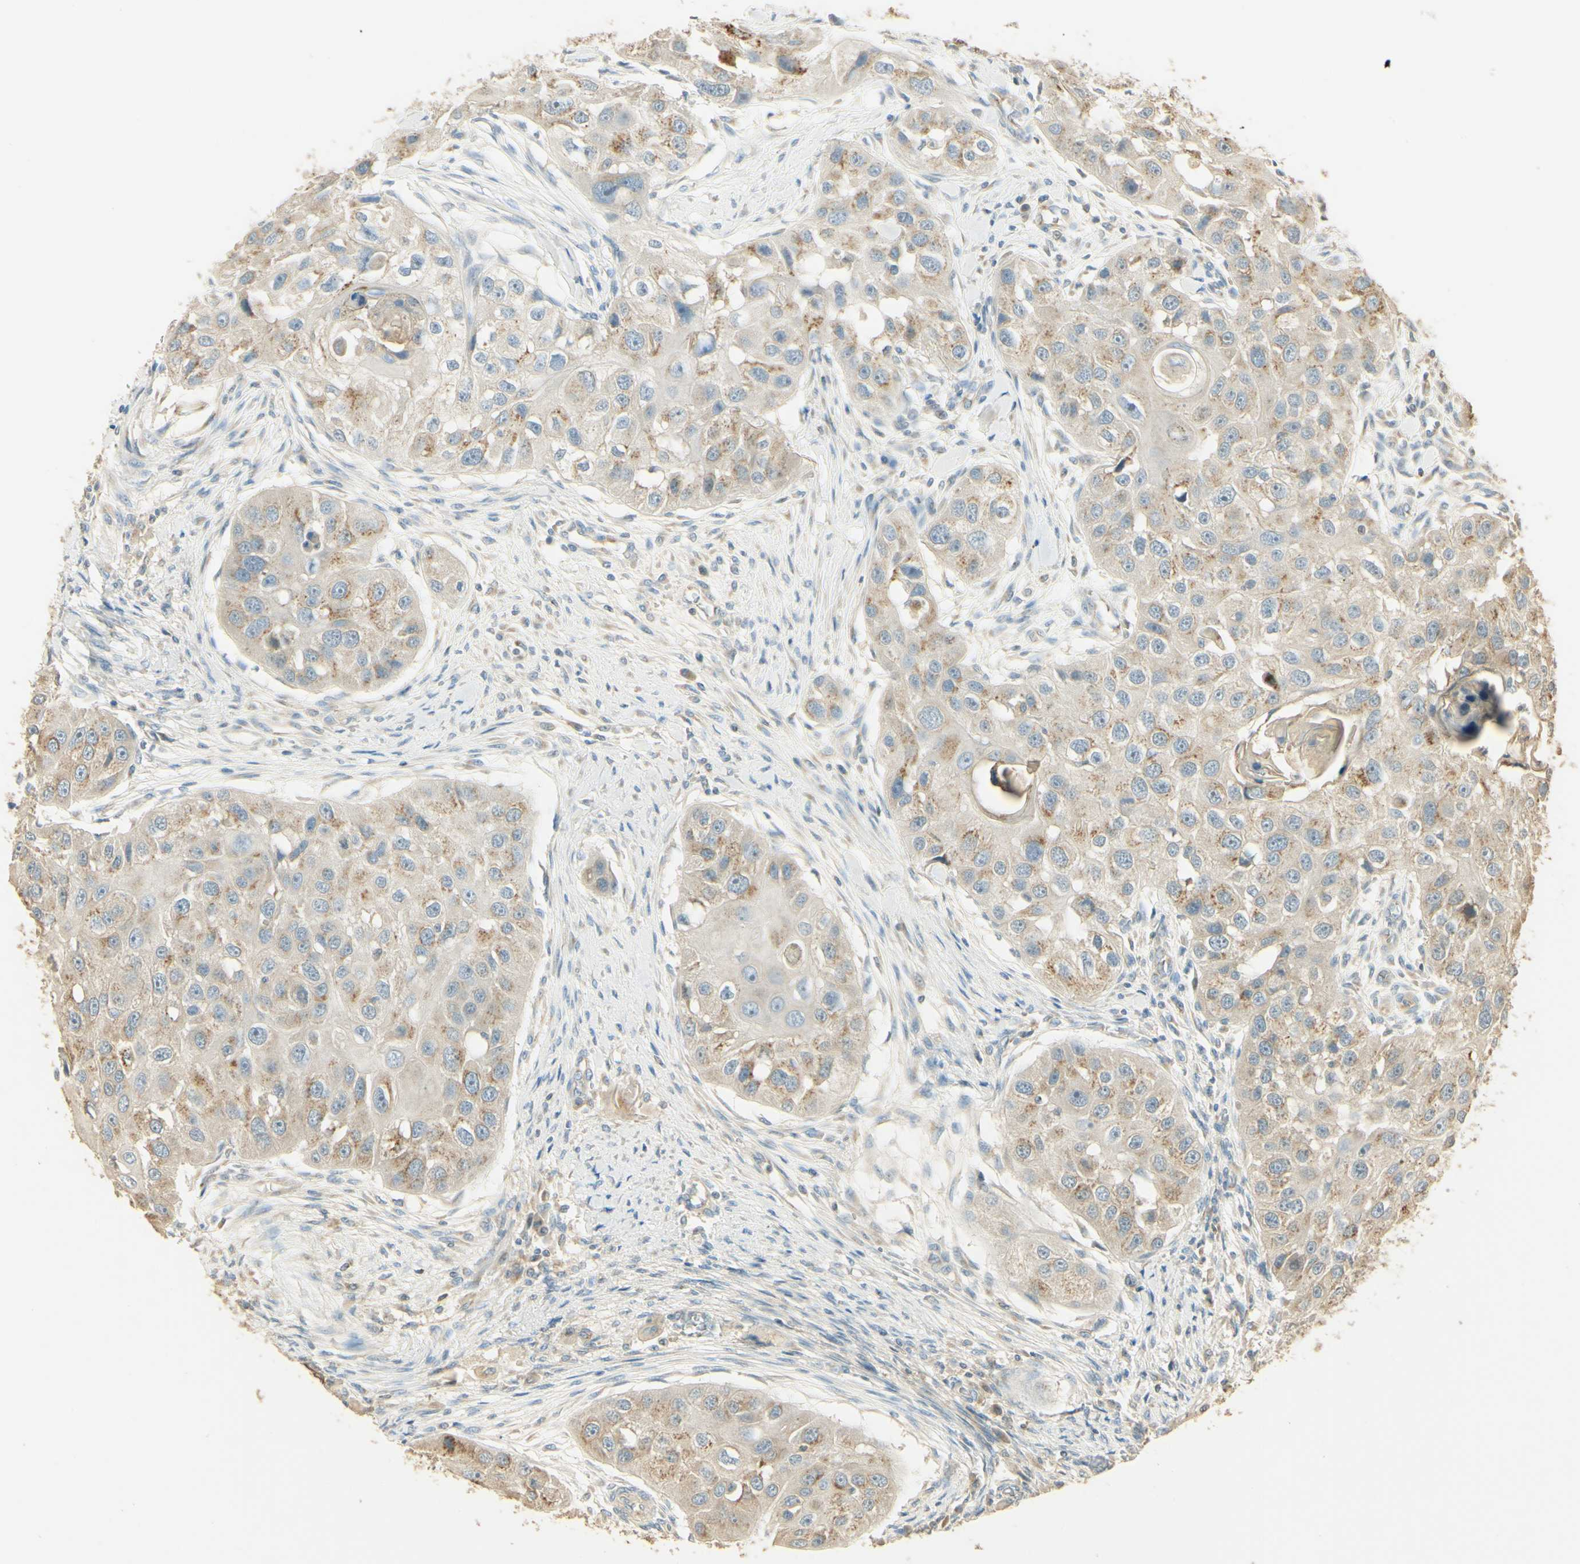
{"staining": {"intensity": "weak", "quantity": ">75%", "location": "cytoplasmic/membranous"}, "tissue": "head and neck cancer", "cell_type": "Tumor cells", "image_type": "cancer", "snomed": [{"axis": "morphology", "description": "Normal tissue, NOS"}, {"axis": "morphology", "description": "Squamous cell carcinoma, NOS"}, {"axis": "topography", "description": "Skeletal muscle"}, {"axis": "topography", "description": "Head-Neck"}], "caption": "Squamous cell carcinoma (head and neck) stained with a protein marker demonstrates weak staining in tumor cells.", "gene": "UXS1", "patient": {"sex": "male", "age": 51}}